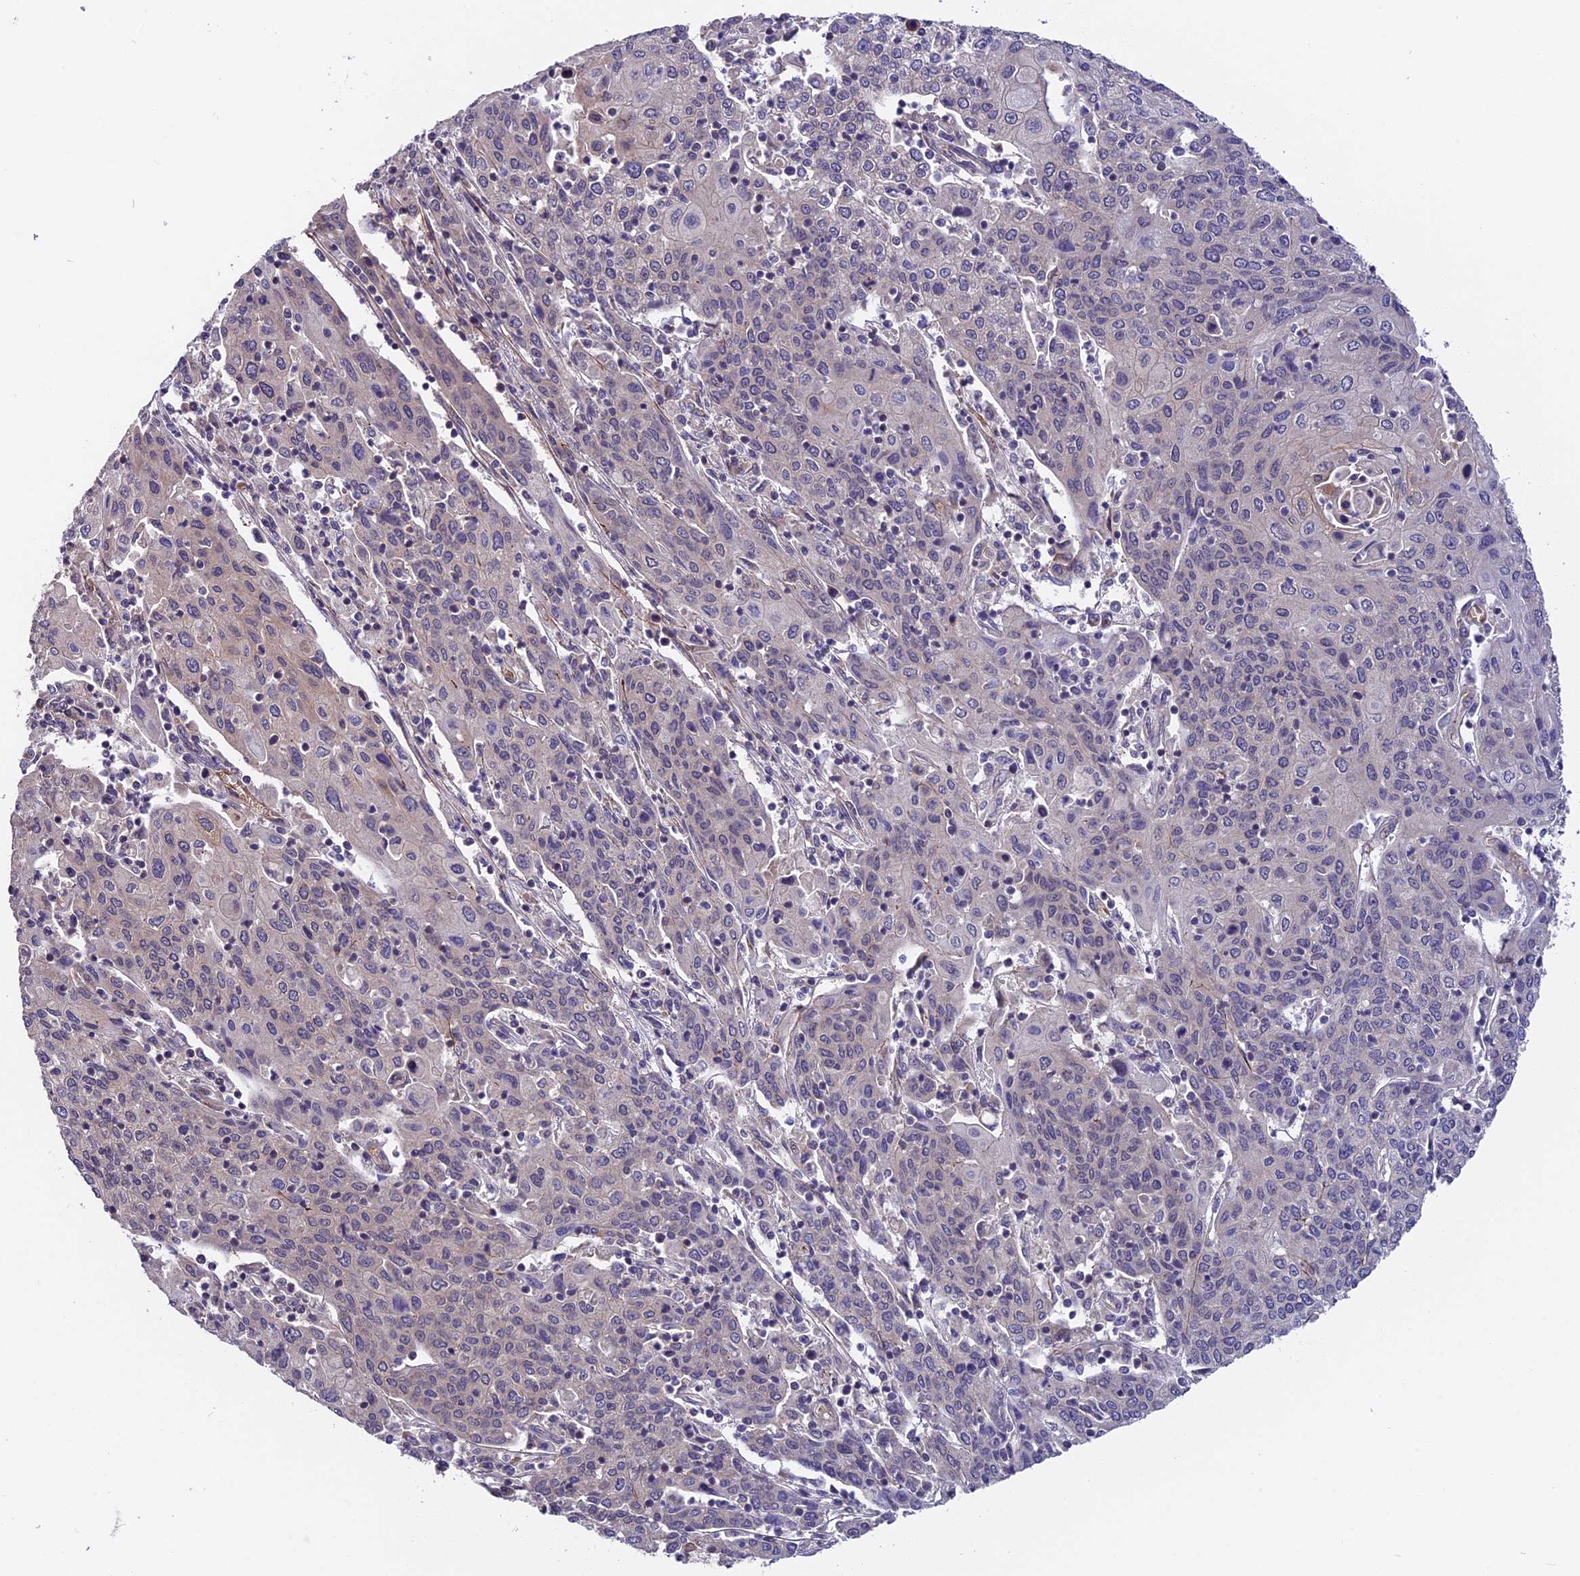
{"staining": {"intensity": "negative", "quantity": "none", "location": "none"}, "tissue": "cervical cancer", "cell_type": "Tumor cells", "image_type": "cancer", "snomed": [{"axis": "morphology", "description": "Squamous cell carcinoma, NOS"}, {"axis": "topography", "description": "Cervix"}], "caption": "Tumor cells are negative for protein expression in human cervical cancer.", "gene": "TRMT1", "patient": {"sex": "female", "age": 67}}